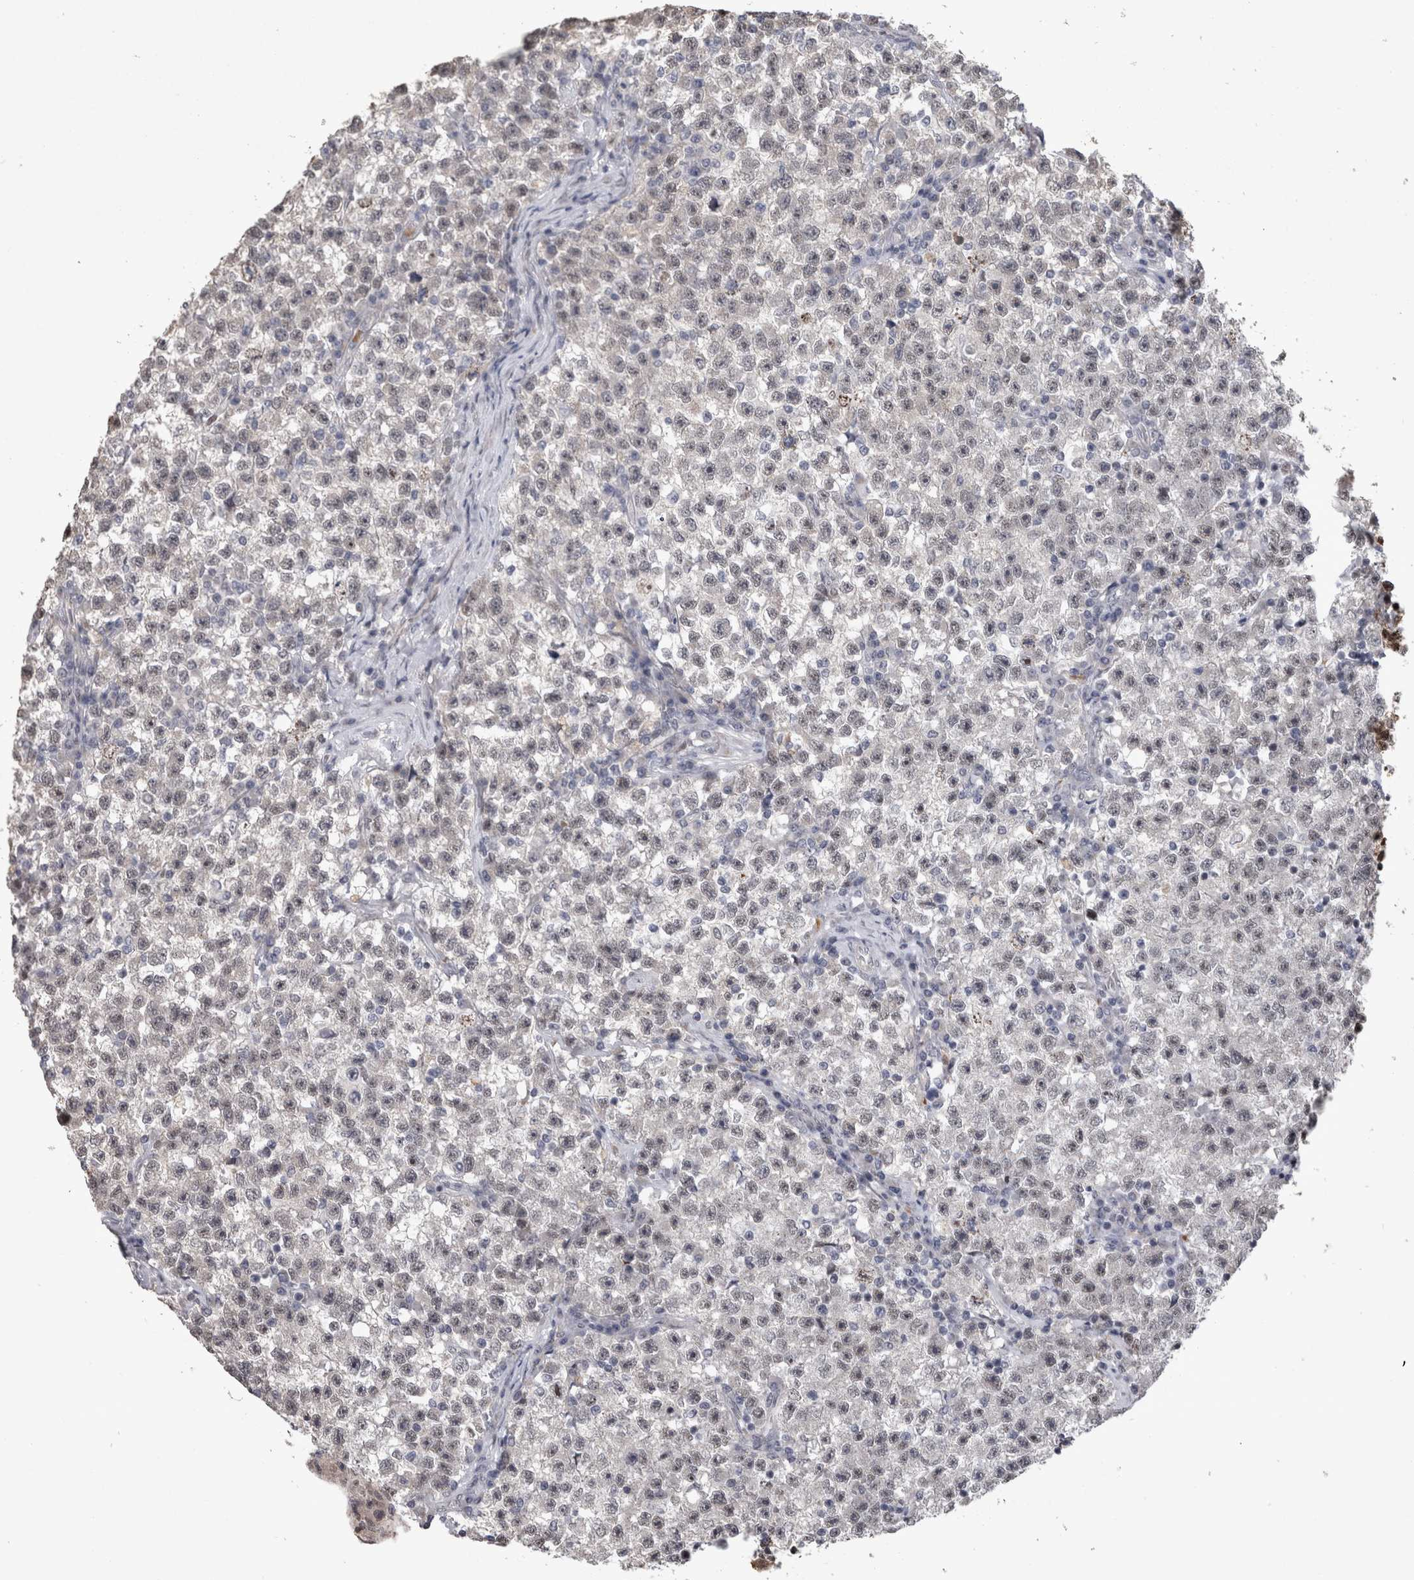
{"staining": {"intensity": "weak", "quantity": ">75%", "location": "nuclear"}, "tissue": "testis cancer", "cell_type": "Tumor cells", "image_type": "cancer", "snomed": [{"axis": "morphology", "description": "Seminoma, NOS"}, {"axis": "topography", "description": "Testis"}], "caption": "High-power microscopy captured an immunohistochemistry (IHC) micrograph of seminoma (testis), revealing weak nuclear positivity in about >75% of tumor cells.", "gene": "IFI44", "patient": {"sex": "male", "age": 22}}